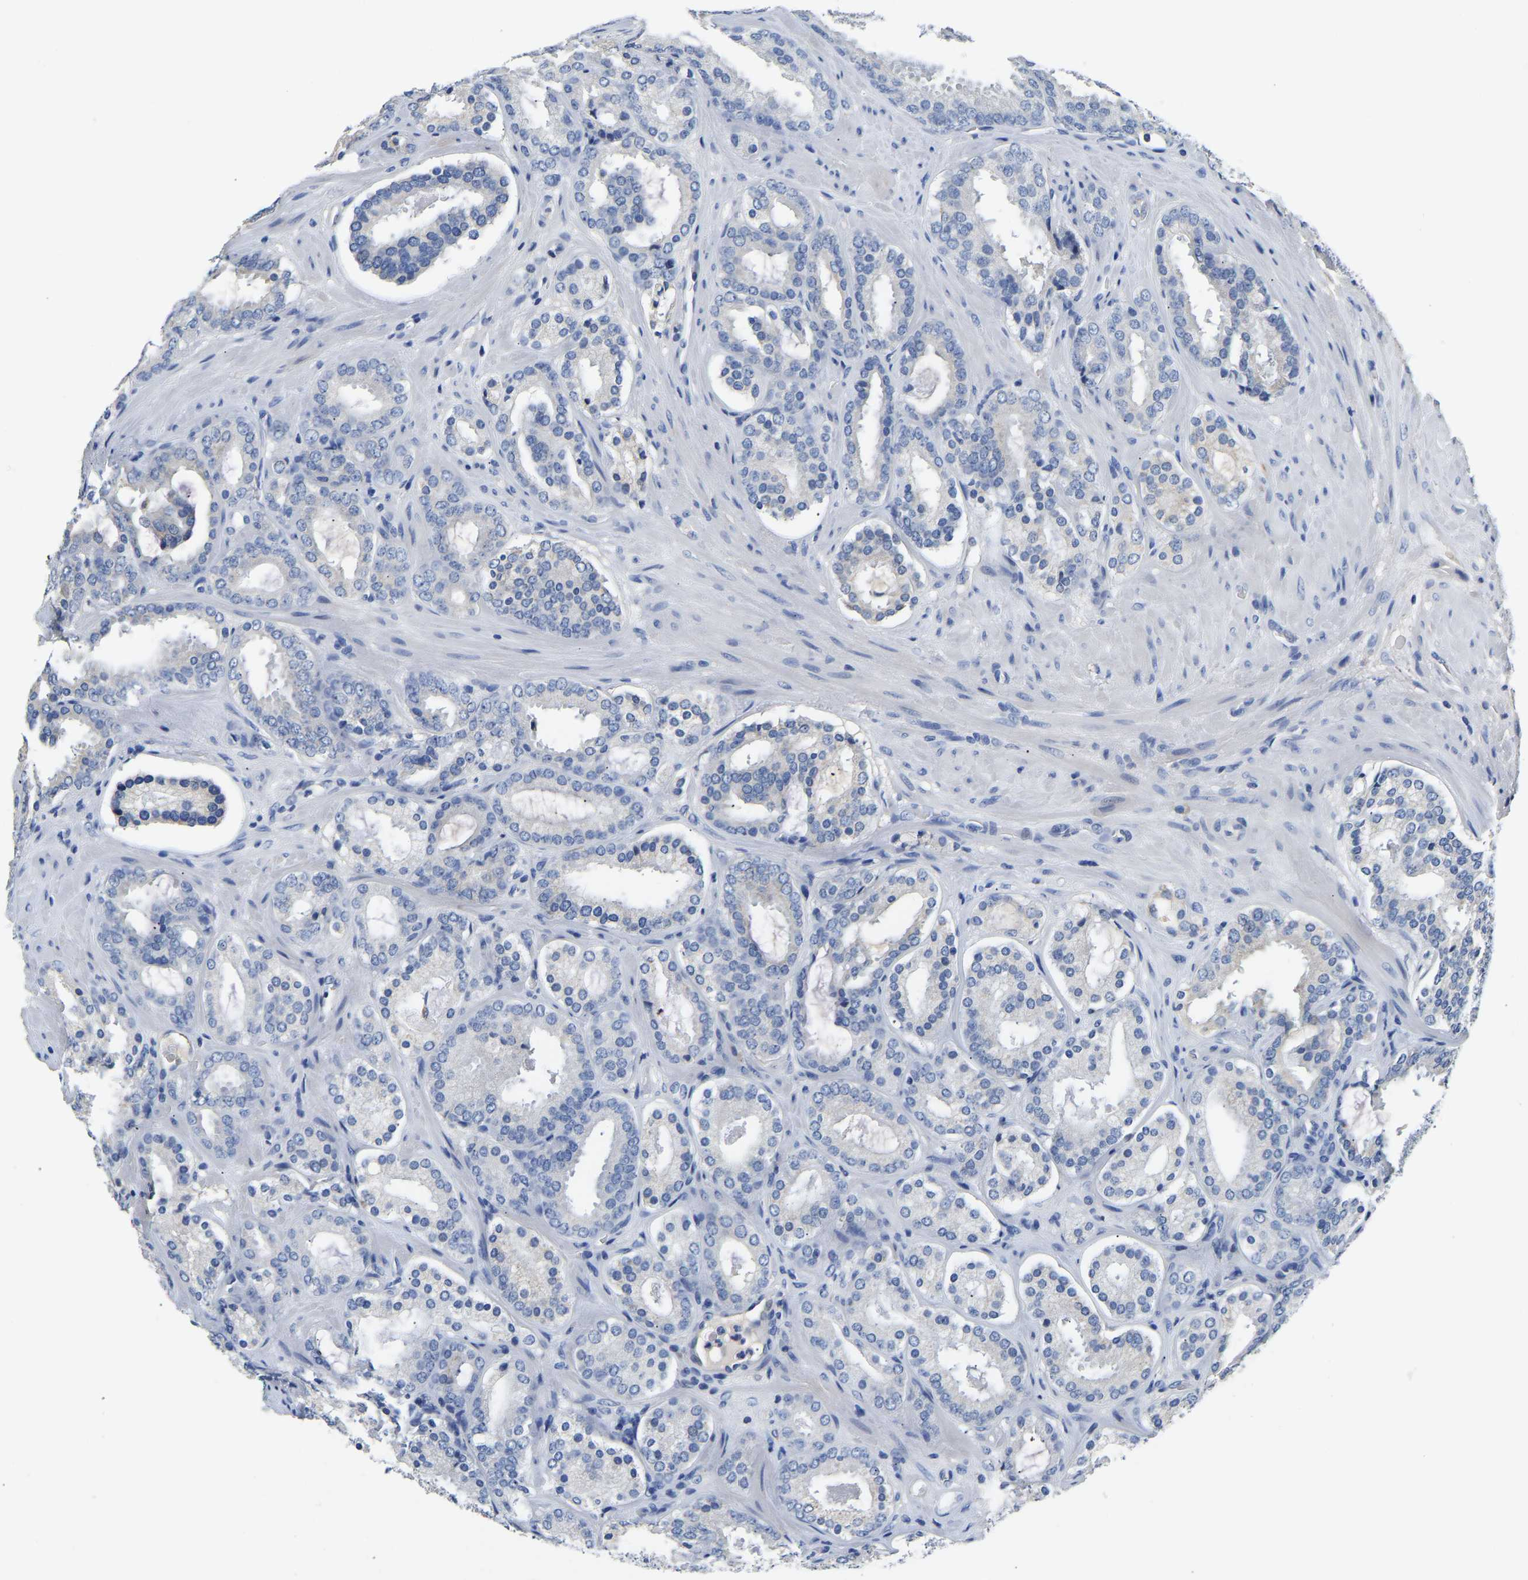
{"staining": {"intensity": "negative", "quantity": "none", "location": "none"}, "tissue": "prostate cancer", "cell_type": "Tumor cells", "image_type": "cancer", "snomed": [{"axis": "morphology", "description": "Adenocarcinoma, Low grade"}, {"axis": "topography", "description": "Prostate"}], "caption": "A histopathology image of prostate cancer (low-grade adenocarcinoma) stained for a protein displays no brown staining in tumor cells.", "gene": "PCK2", "patient": {"sex": "male", "age": 69}}